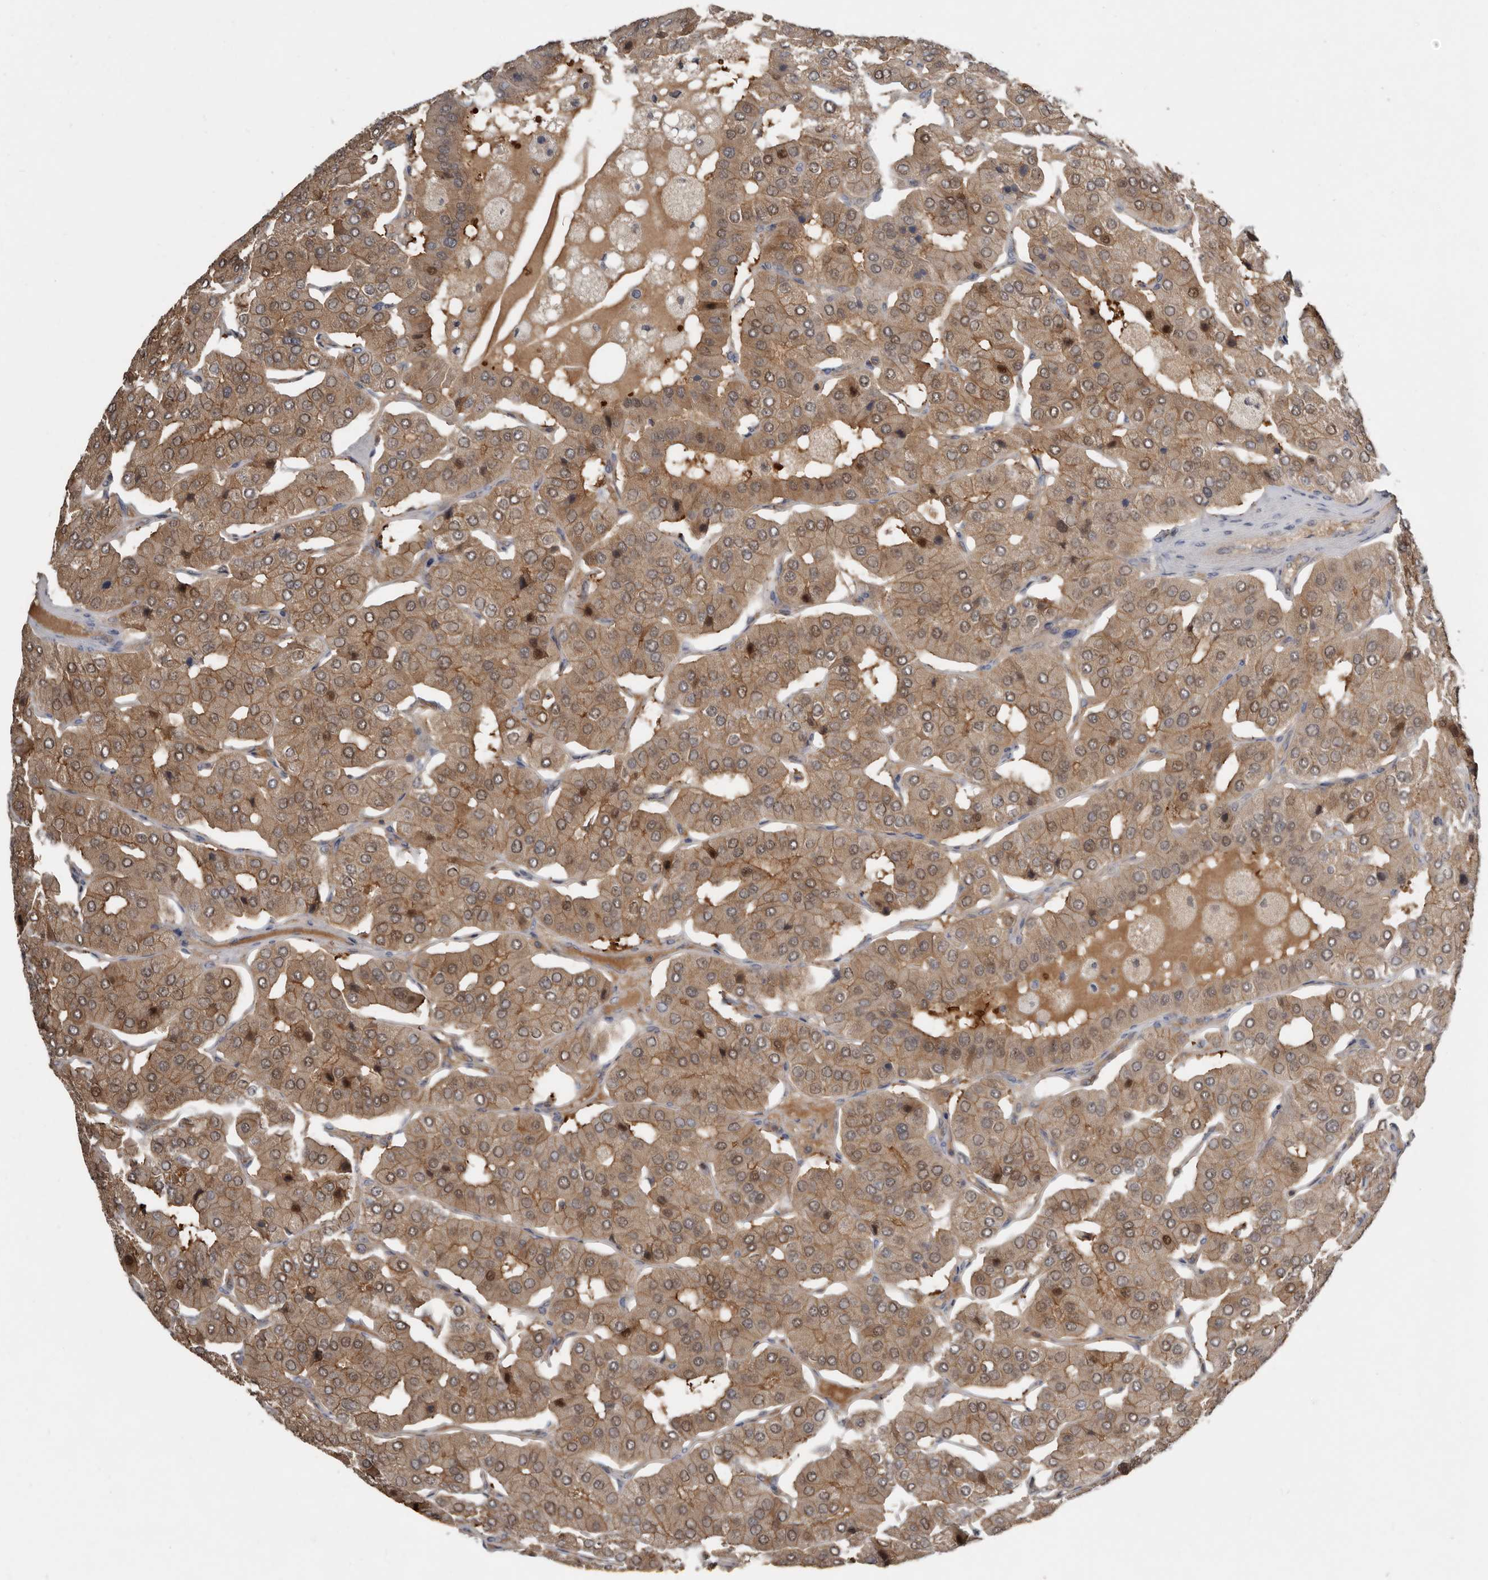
{"staining": {"intensity": "moderate", "quantity": ">75%", "location": "cytoplasmic/membranous"}, "tissue": "parathyroid gland", "cell_type": "Glandular cells", "image_type": "normal", "snomed": [{"axis": "morphology", "description": "Normal tissue, NOS"}, {"axis": "morphology", "description": "Adenoma, NOS"}, {"axis": "topography", "description": "Parathyroid gland"}], "caption": "The photomicrograph demonstrates staining of benign parathyroid gland, revealing moderate cytoplasmic/membranous protein expression (brown color) within glandular cells. (DAB (3,3'-diaminobenzidine) = brown stain, brightfield microscopy at high magnification).", "gene": "RBKS", "patient": {"sex": "female", "age": 86}}